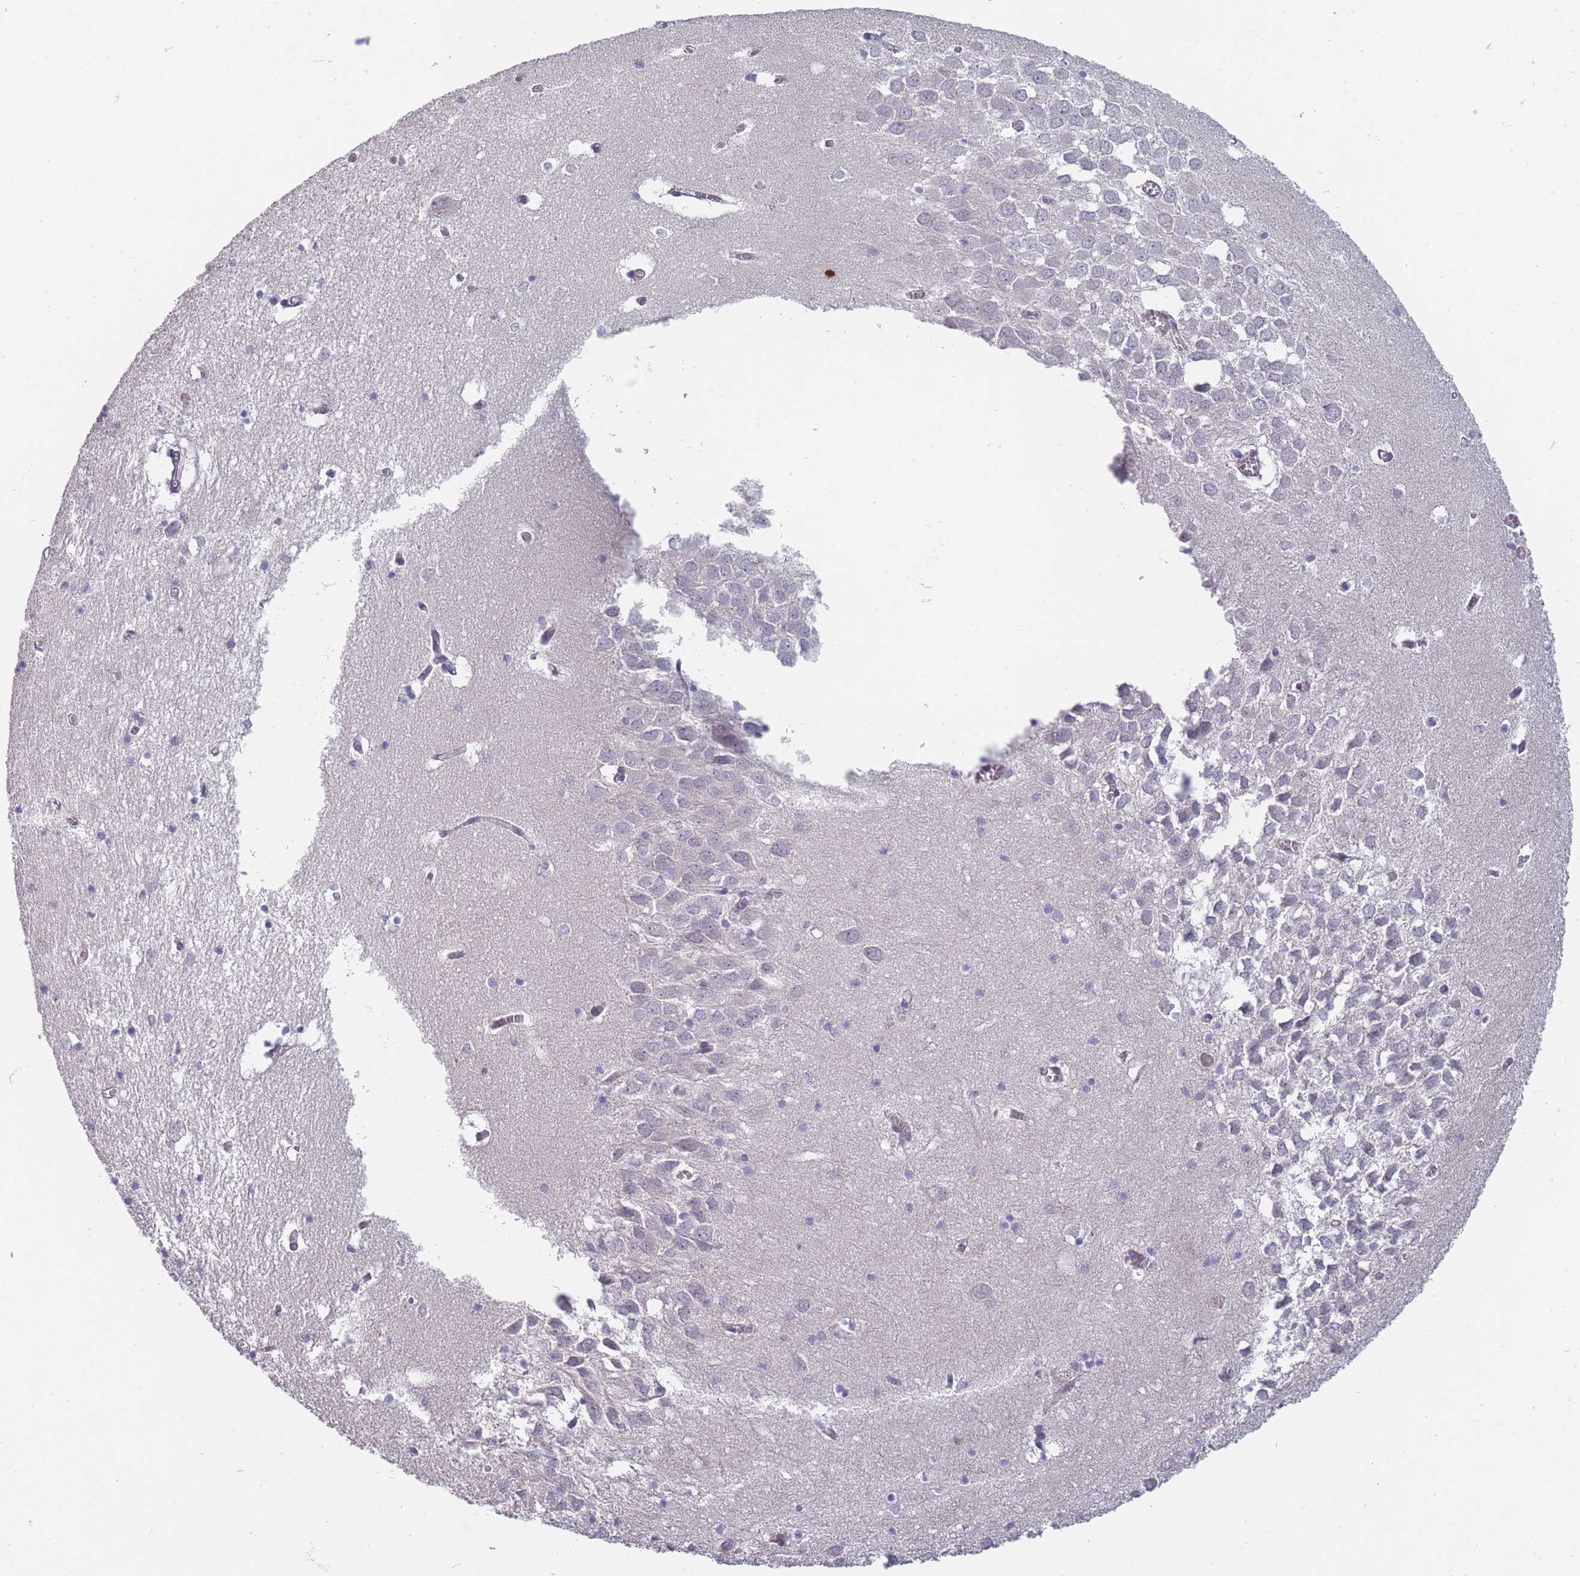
{"staining": {"intensity": "negative", "quantity": "none", "location": "none"}, "tissue": "hippocampus", "cell_type": "Glial cells", "image_type": "normal", "snomed": [{"axis": "morphology", "description": "Normal tissue, NOS"}, {"axis": "topography", "description": "Hippocampus"}], "caption": "A high-resolution photomicrograph shows immunohistochemistry (IHC) staining of benign hippocampus, which exhibits no significant staining in glial cells. (Stains: DAB (3,3'-diaminobenzidine) immunohistochemistry with hematoxylin counter stain, Microscopy: brightfield microscopy at high magnification).", "gene": "PCDH12", "patient": {"sex": "male", "age": 70}}